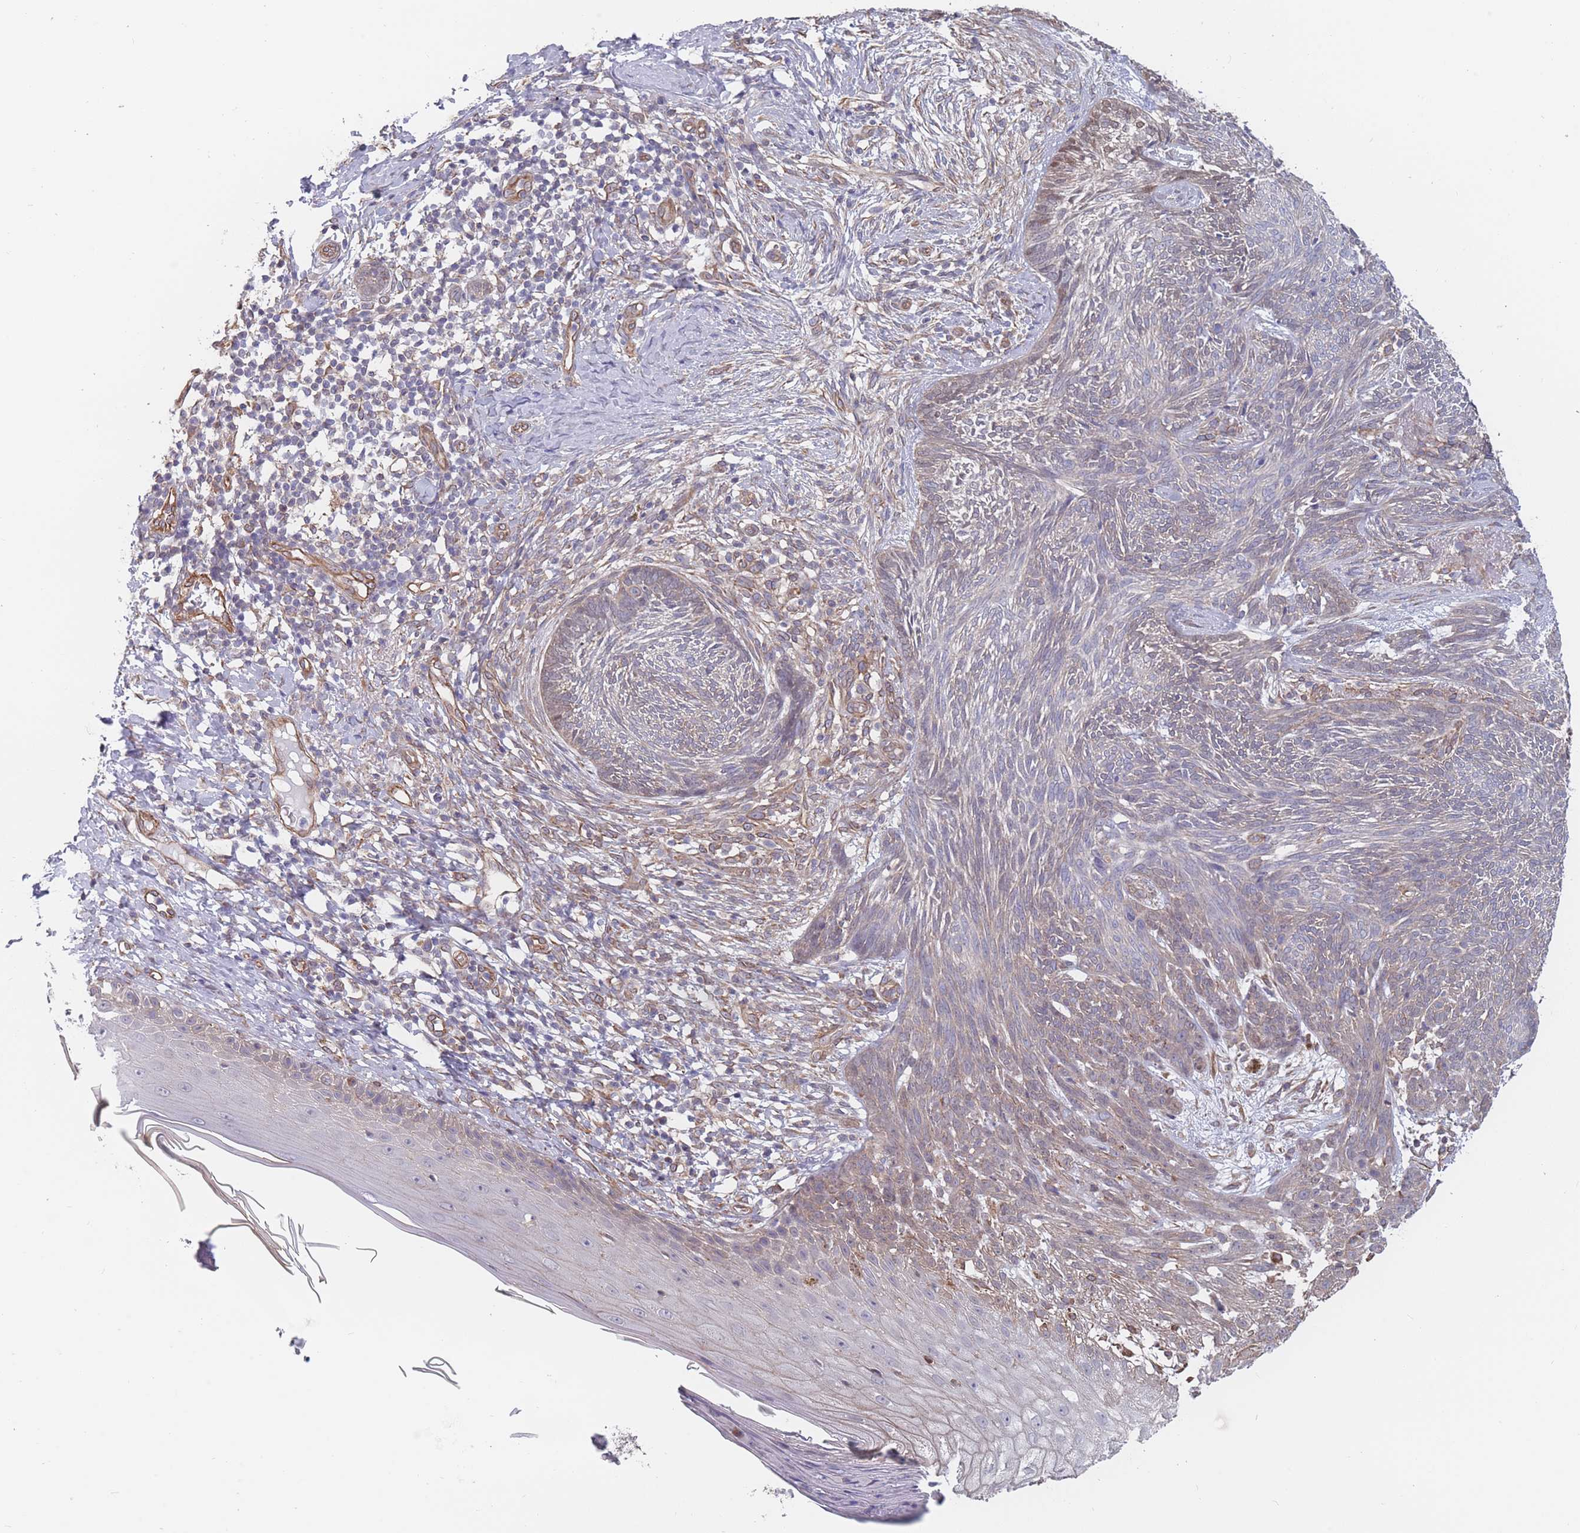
{"staining": {"intensity": "weak", "quantity": "25%-75%", "location": "cytoplasmic/membranous"}, "tissue": "skin cancer", "cell_type": "Tumor cells", "image_type": "cancer", "snomed": [{"axis": "morphology", "description": "Basal cell carcinoma"}, {"axis": "topography", "description": "Skin"}], "caption": "This photomicrograph shows skin cancer stained with IHC to label a protein in brown. The cytoplasmic/membranous of tumor cells show weak positivity for the protein. Nuclei are counter-stained blue.", "gene": "SLC1A6", "patient": {"sex": "male", "age": 73}}